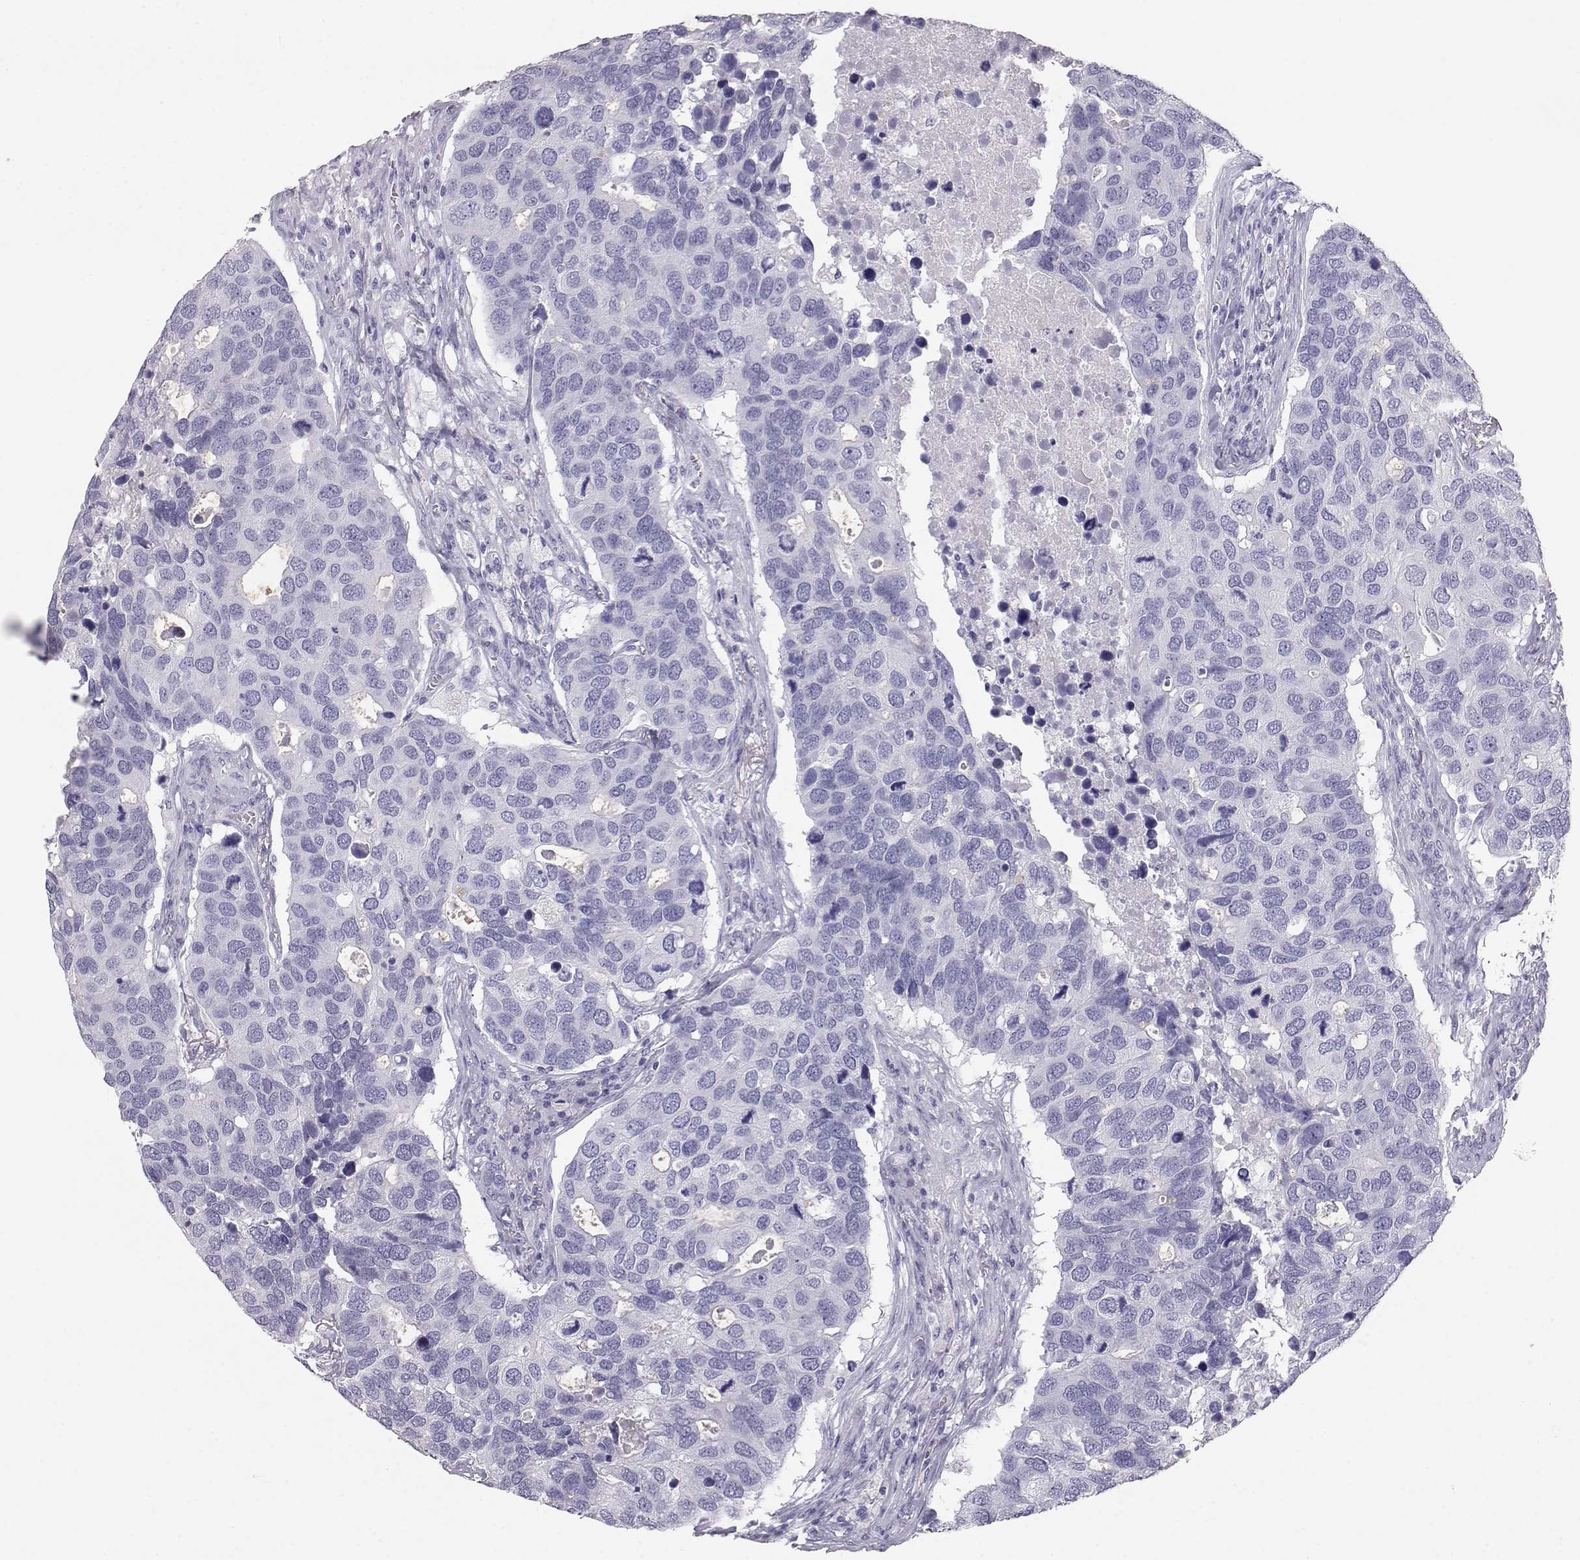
{"staining": {"intensity": "negative", "quantity": "none", "location": "none"}, "tissue": "breast cancer", "cell_type": "Tumor cells", "image_type": "cancer", "snomed": [{"axis": "morphology", "description": "Duct carcinoma"}, {"axis": "topography", "description": "Breast"}], "caption": "A histopathology image of breast cancer (invasive ductal carcinoma) stained for a protein shows no brown staining in tumor cells. Brightfield microscopy of IHC stained with DAB (3,3'-diaminobenzidine) (brown) and hematoxylin (blue), captured at high magnification.", "gene": "ITLN2", "patient": {"sex": "female", "age": 83}}